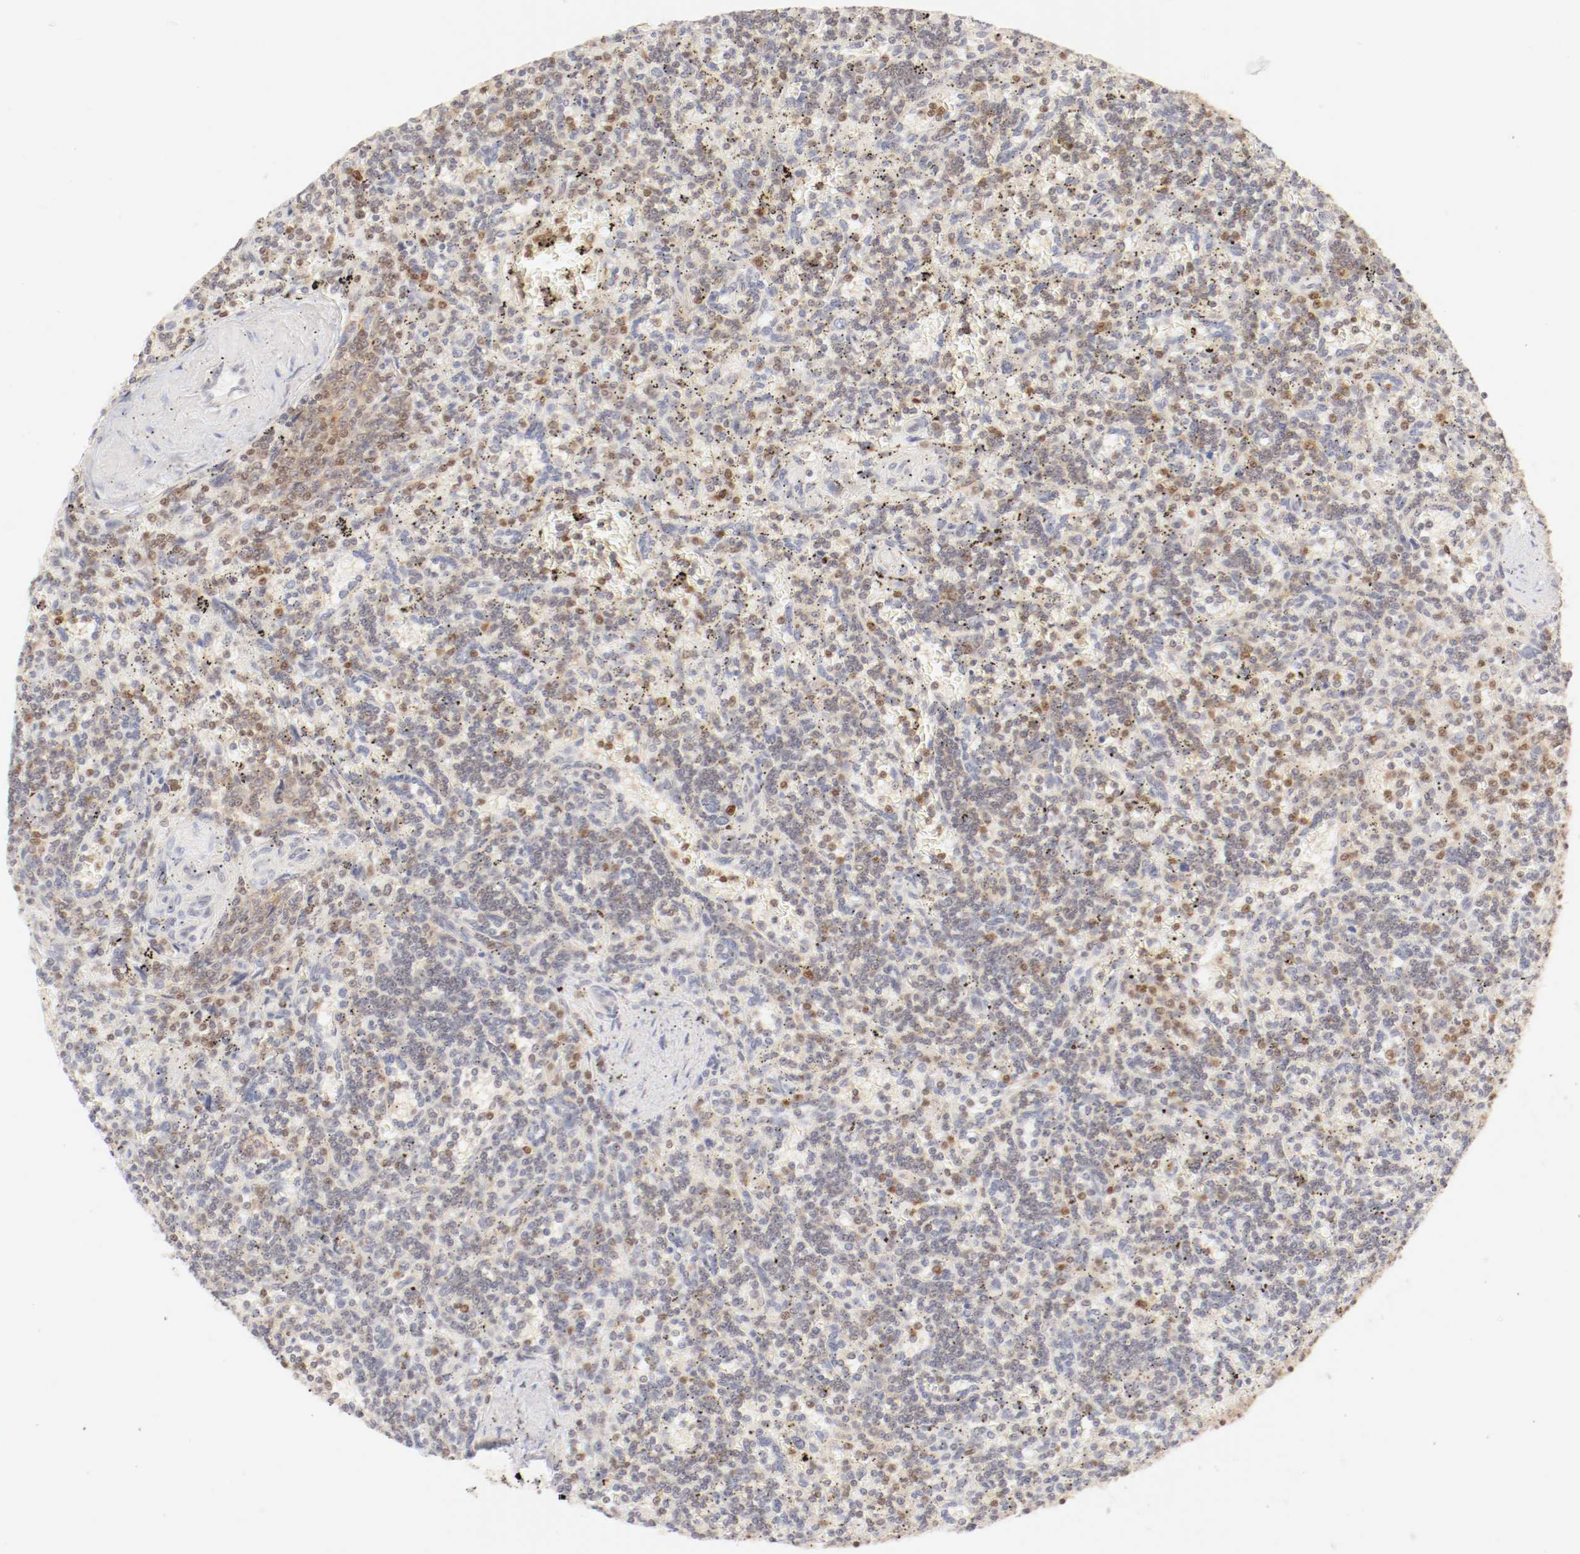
{"staining": {"intensity": "moderate", "quantity": "<25%", "location": "cytoplasmic/membranous,nuclear"}, "tissue": "lymphoma", "cell_type": "Tumor cells", "image_type": "cancer", "snomed": [{"axis": "morphology", "description": "Malignant lymphoma, non-Hodgkin's type, Low grade"}, {"axis": "topography", "description": "Spleen"}], "caption": "About <25% of tumor cells in human lymphoma demonstrate moderate cytoplasmic/membranous and nuclear protein staining as visualized by brown immunohistochemical staining.", "gene": "KIF2A", "patient": {"sex": "male", "age": 73}}